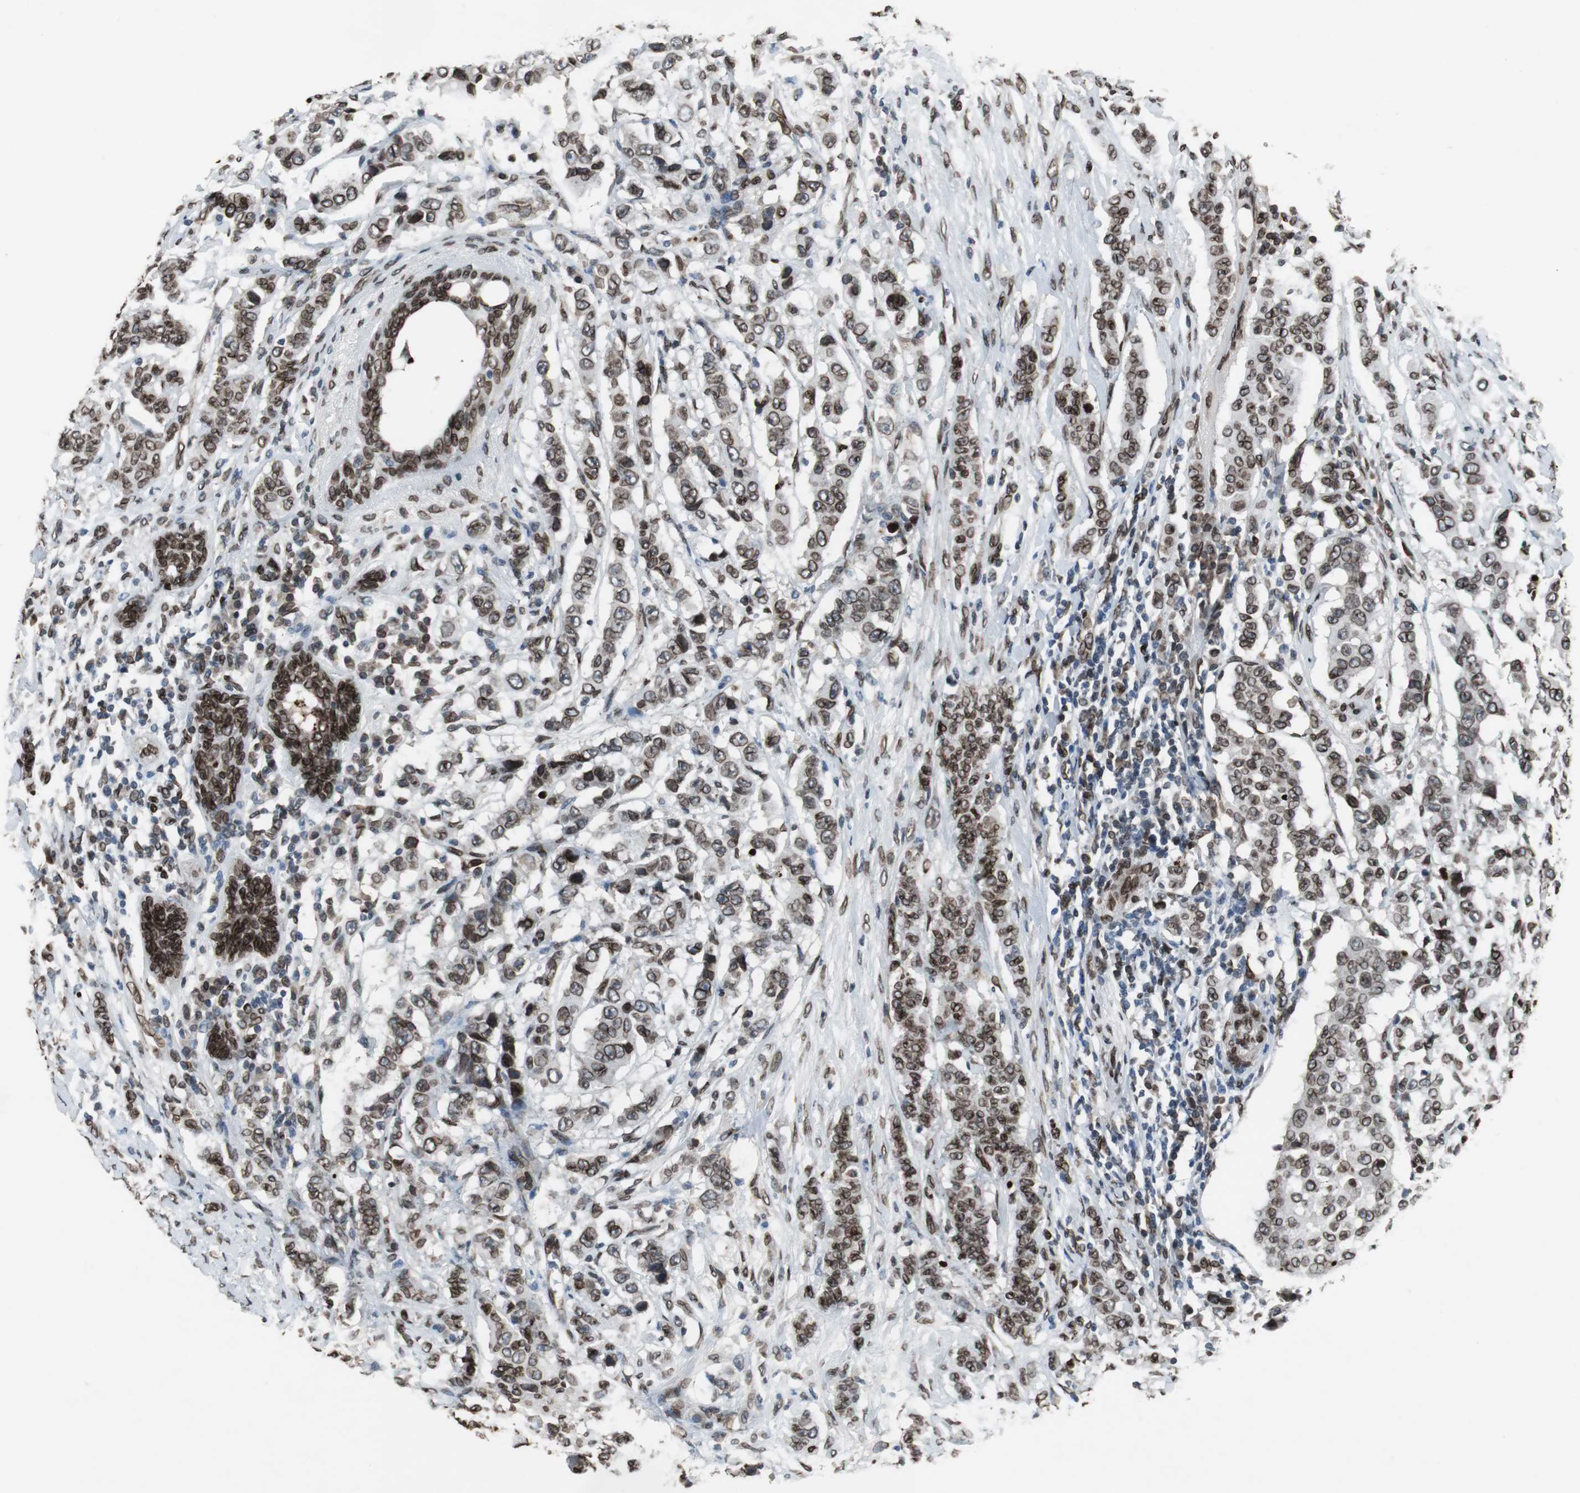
{"staining": {"intensity": "strong", "quantity": ">75%", "location": "cytoplasmic/membranous,nuclear"}, "tissue": "breast cancer", "cell_type": "Tumor cells", "image_type": "cancer", "snomed": [{"axis": "morphology", "description": "Duct carcinoma"}, {"axis": "topography", "description": "Breast"}], "caption": "IHC micrograph of neoplastic tissue: human invasive ductal carcinoma (breast) stained using immunohistochemistry (IHC) exhibits high levels of strong protein expression localized specifically in the cytoplasmic/membranous and nuclear of tumor cells, appearing as a cytoplasmic/membranous and nuclear brown color.", "gene": "LMNA", "patient": {"sex": "female", "age": 40}}